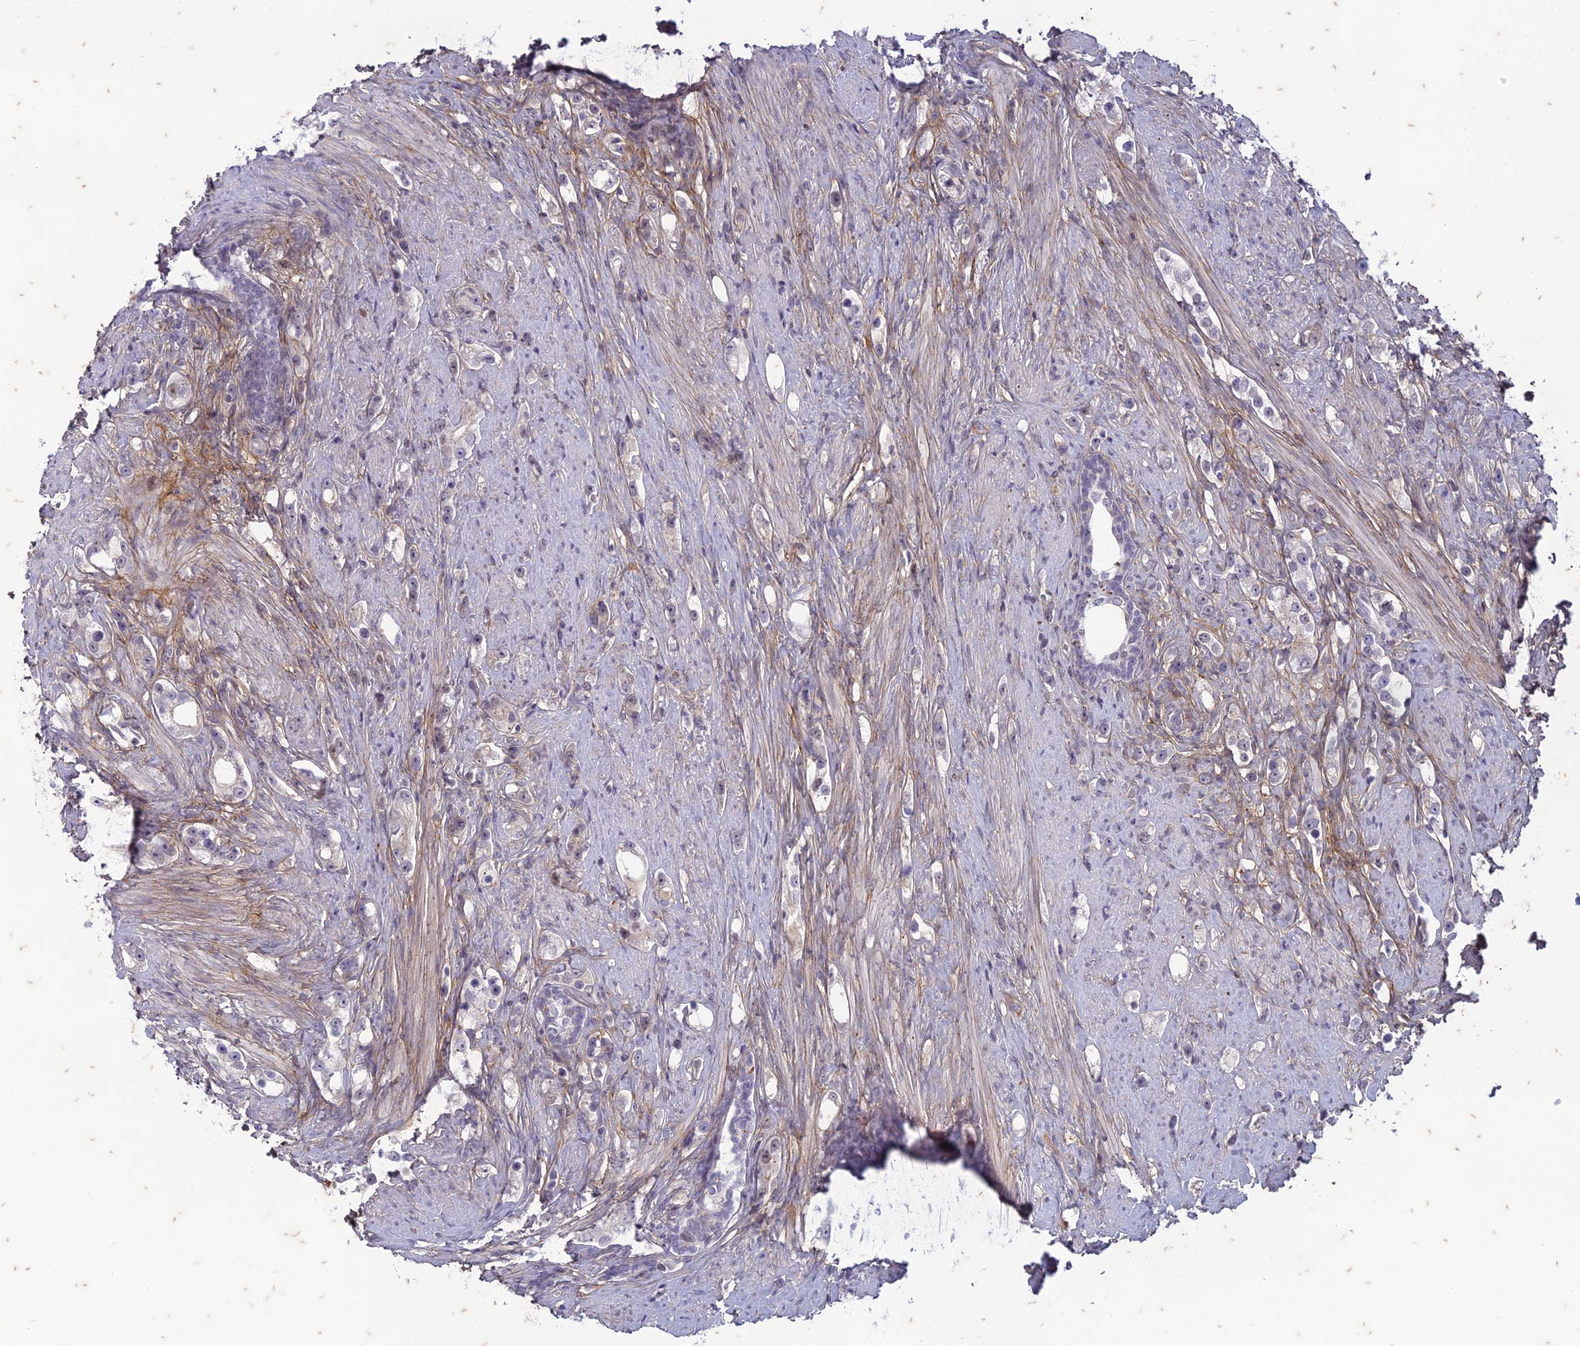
{"staining": {"intensity": "negative", "quantity": "none", "location": "none"}, "tissue": "prostate cancer", "cell_type": "Tumor cells", "image_type": "cancer", "snomed": [{"axis": "morphology", "description": "Adenocarcinoma, High grade"}, {"axis": "topography", "description": "Prostate"}], "caption": "IHC image of neoplastic tissue: prostate cancer stained with DAB demonstrates no significant protein positivity in tumor cells. (DAB IHC, high magnification).", "gene": "PABPN1L", "patient": {"sex": "male", "age": 63}}